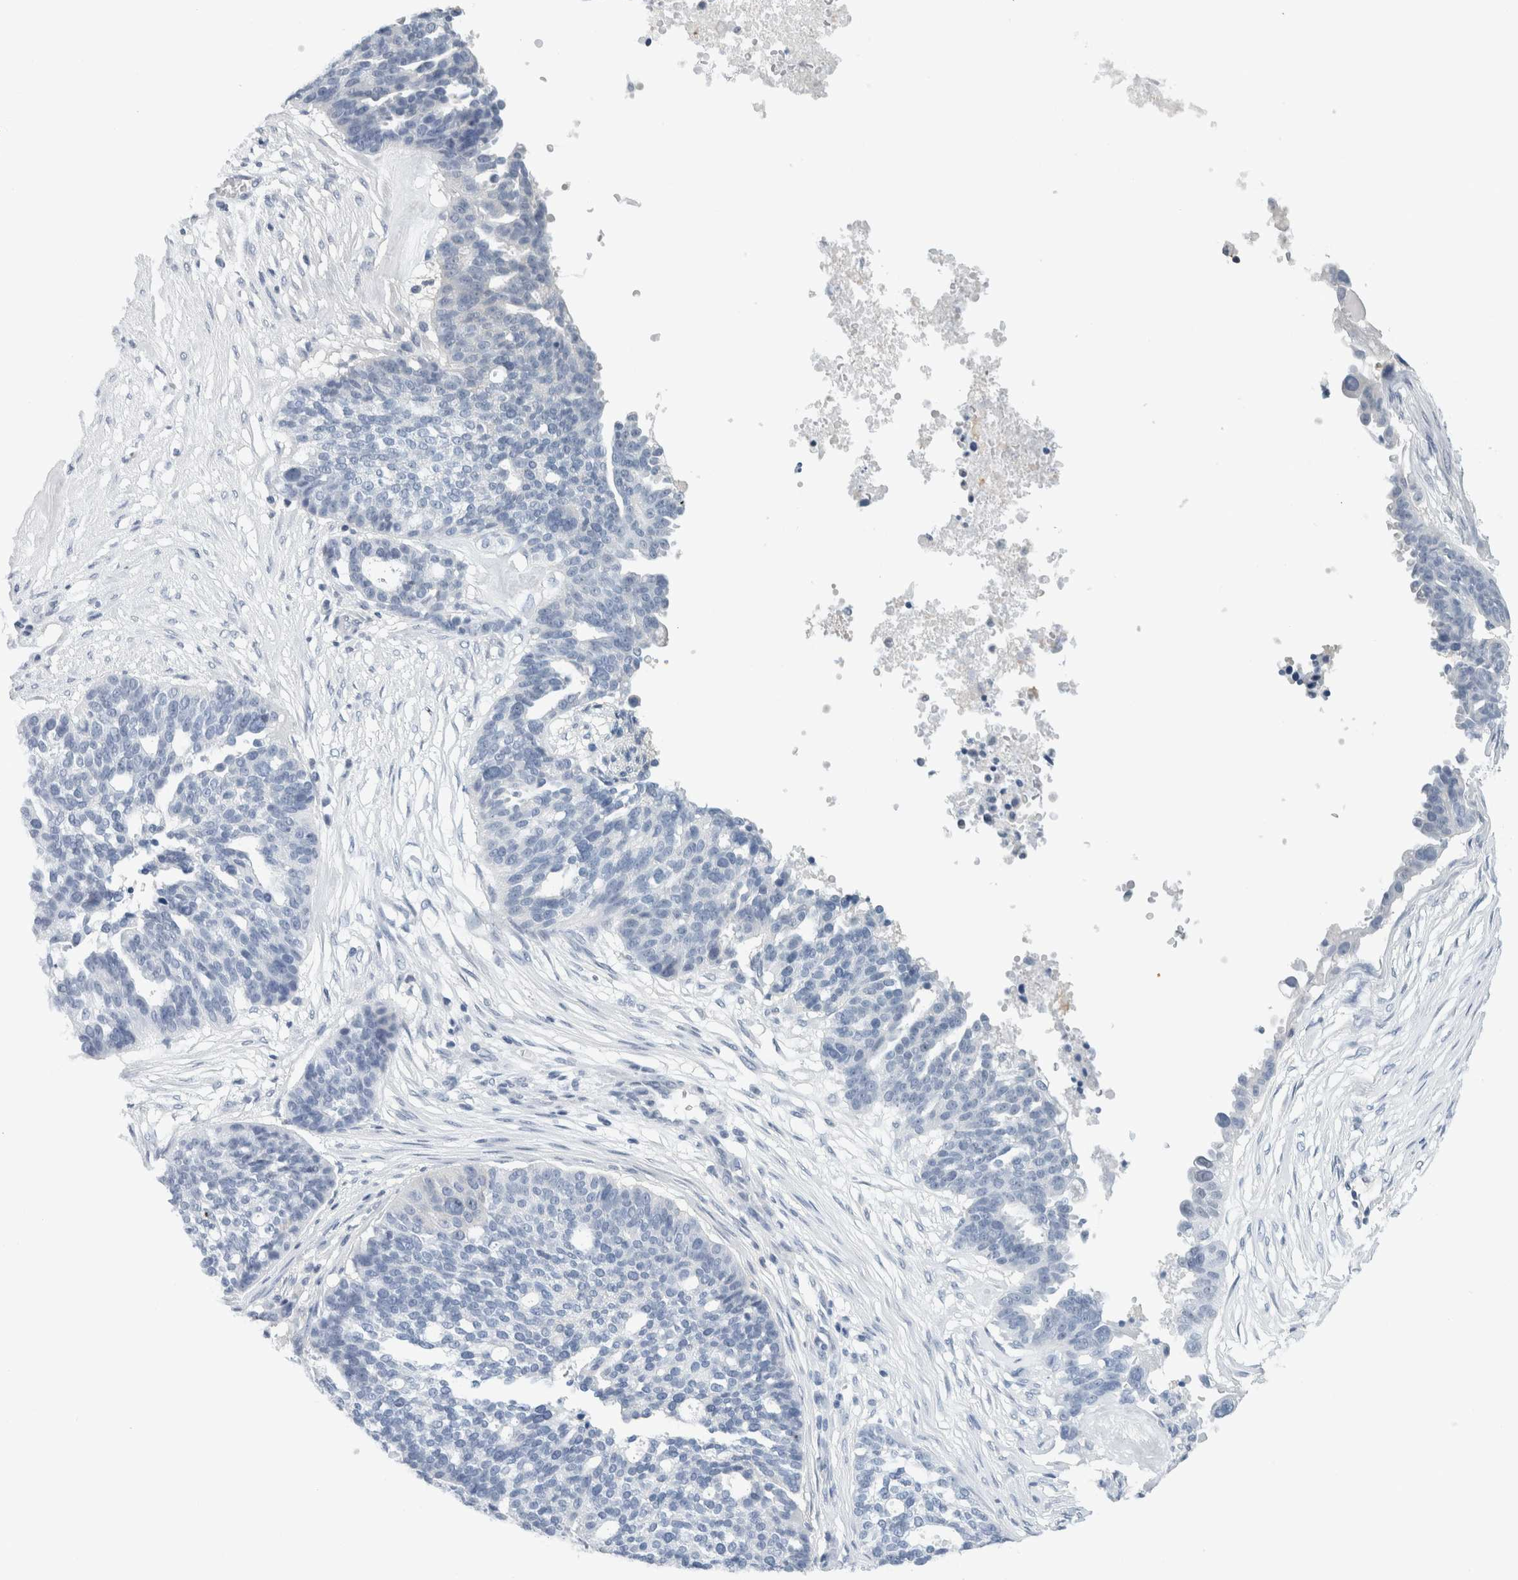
{"staining": {"intensity": "negative", "quantity": "none", "location": "none"}, "tissue": "ovarian cancer", "cell_type": "Tumor cells", "image_type": "cancer", "snomed": [{"axis": "morphology", "description": "Cystadenocarcinoma, serous, NOS"}, {"axis": "topography", "description": "Ovary"}], "caption": "Ovarian serous cystadenocarcinoma was stained to show a protein in brown. There is no significant staining in tumor cells. (Stains: DAB (3,3'-diaminobenzidine) IHC with hematoxylin counter stain, Microscopy: brightfield microscopy at high magnification).", "gene": "PFDN4", "patient": {"sex": "female", "age": 59}}